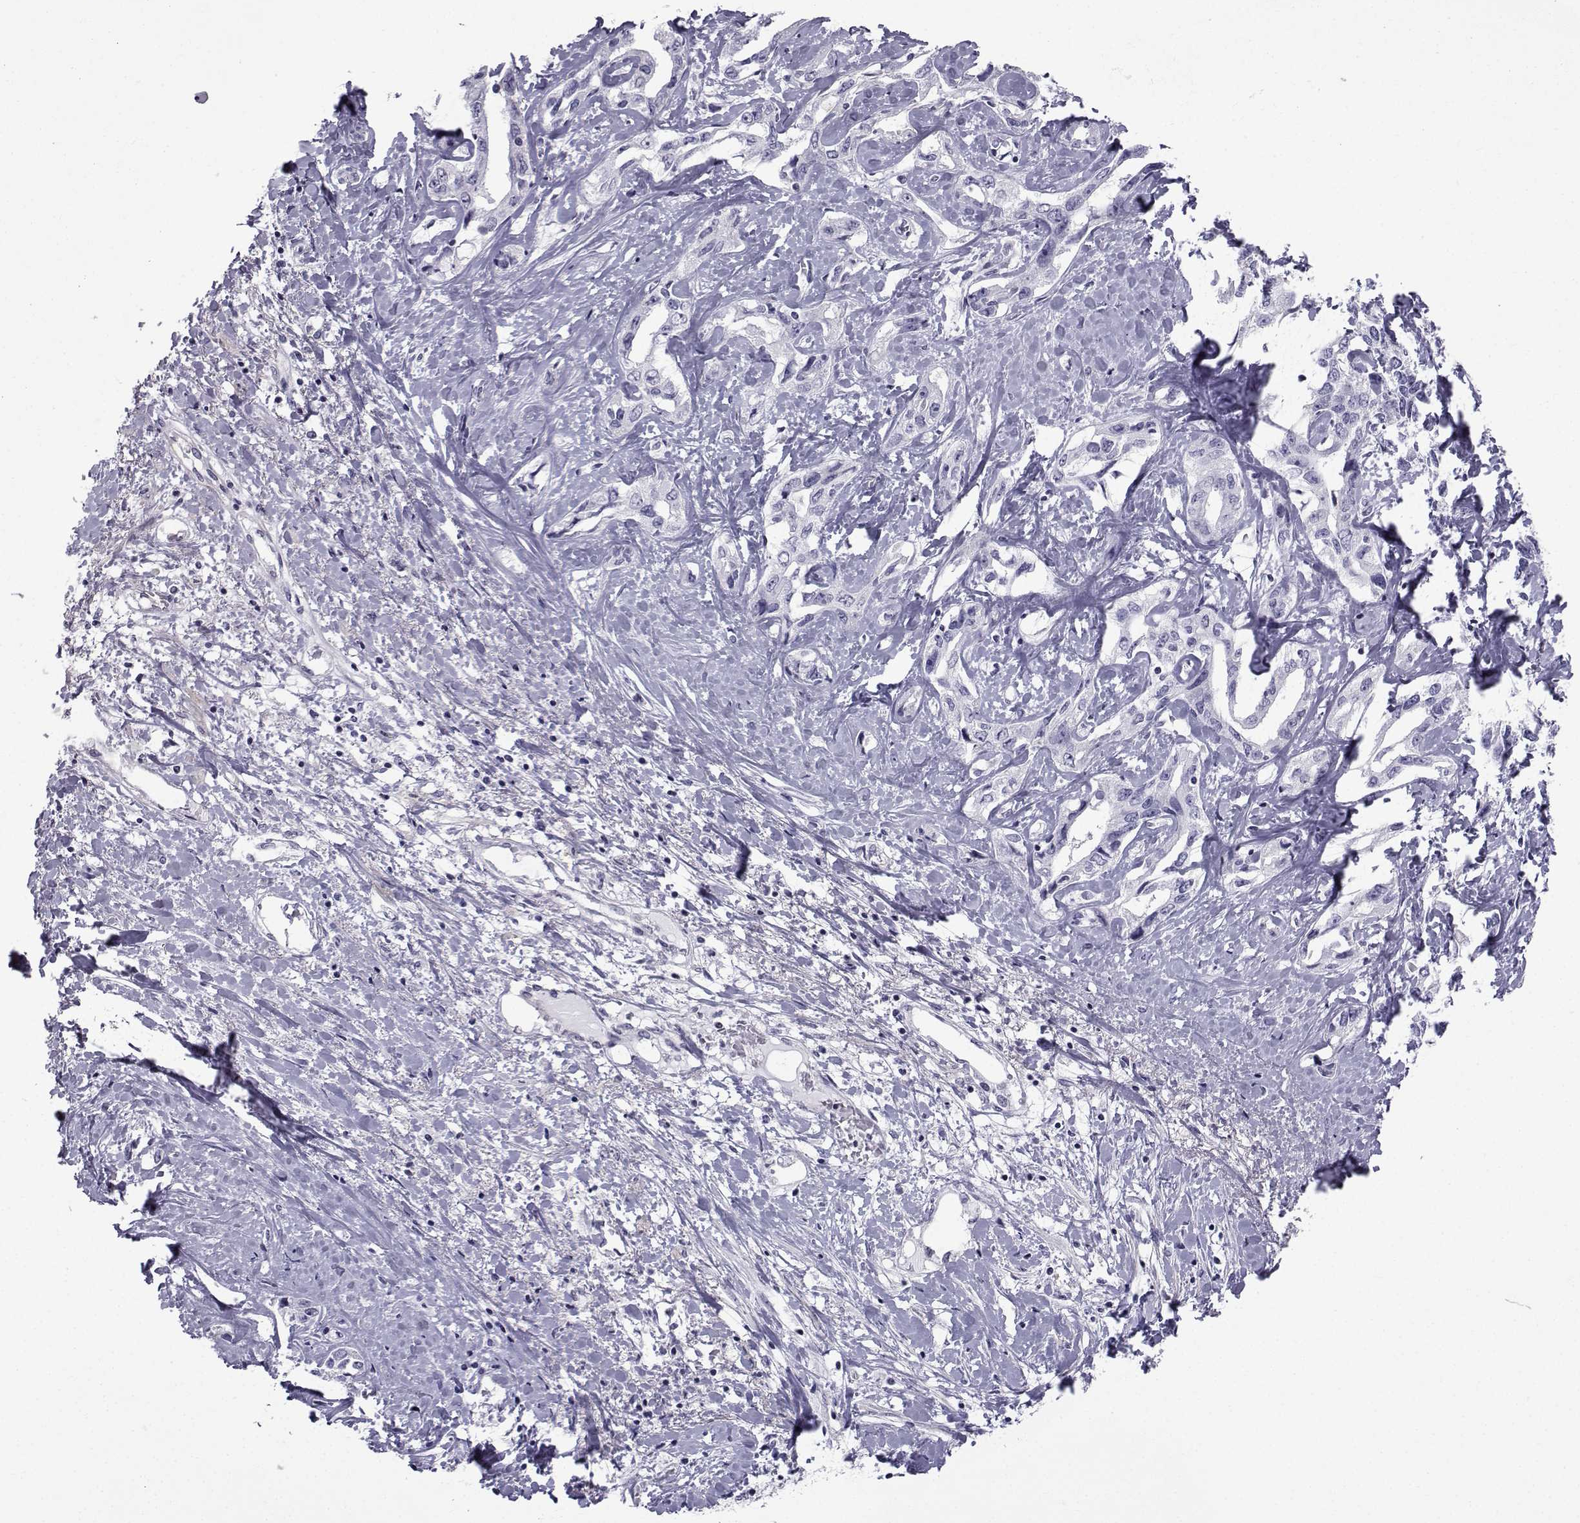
{"staining": {"intensity": "negative", "quantity": "none", "location": "none"}, "tissue": "liver cancer", "cell_type": "Tumor cells", "image_type": "cancer", "snomed": [{"axis": "morphology", "description": "Cholangiocarcinoma"}, {"axis": "topography", "description": "Liver"}], "caption": "Image shows no protein expression in tumor cells of liver cholangiocarcinoma tissue.", "gene": "SPANXD", "patient": {"sex": "male", "age": 59}}